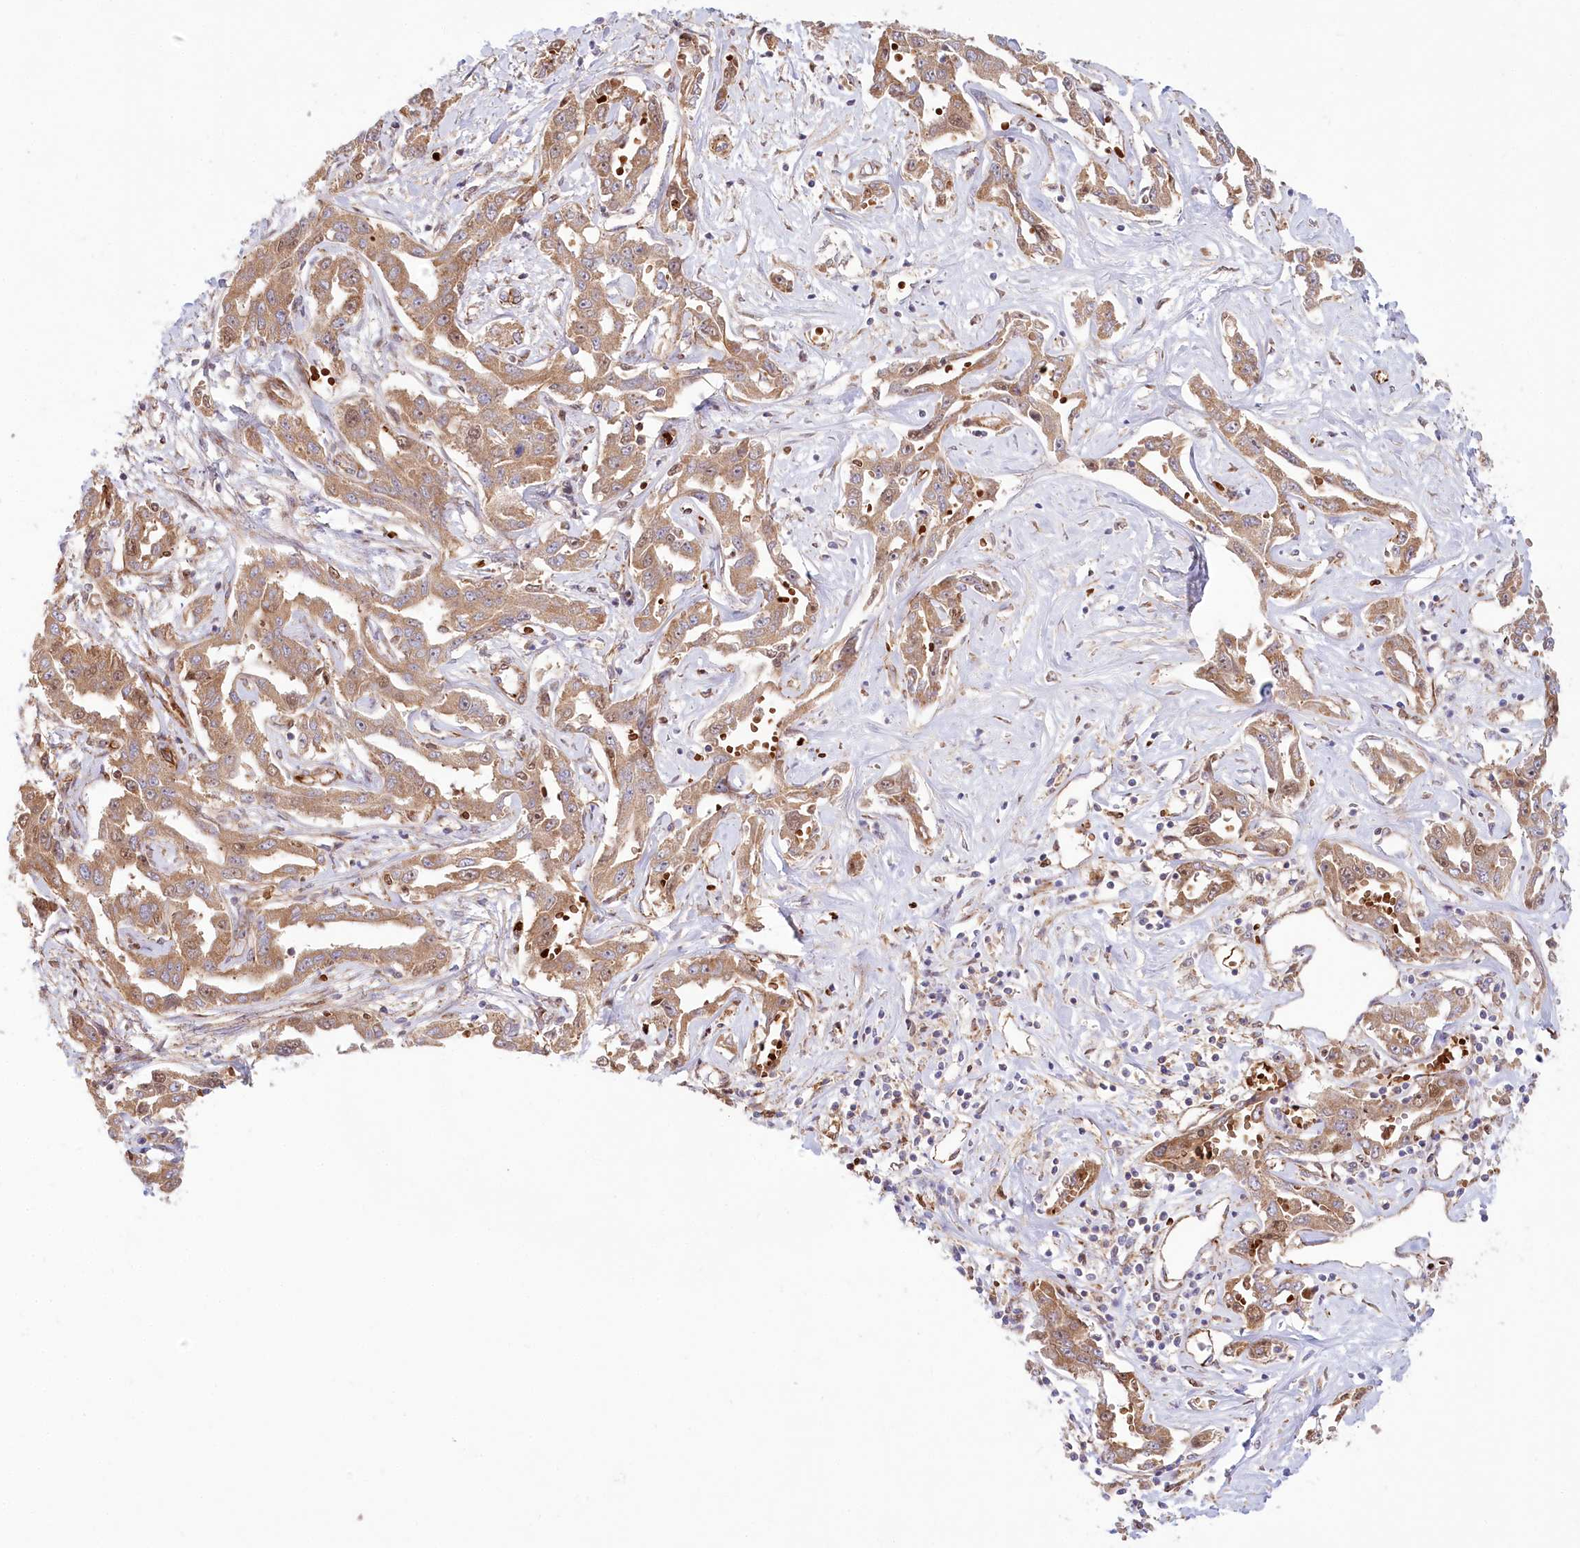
{"staining": {"intensity": "moderate", "quantity": ">75%", "location": "cytoplasmic/membranous"}, "tissue": "liver cancer", "cell_type": "Tumor cells", "image_type": "cancer", "snomed": [{"axis": "morphology", "description": "Cholangiocarcinoma"}, {"axis": "topography", "description": "Liver"}], "caption": "The histopathology image reveals a brown stain indicating the presence of a protein in the cytoplasmic/membranous of tumor cells in liver cancer.", "gene": "COMMD3", "patient": {"sex": "male", "age": 59}}